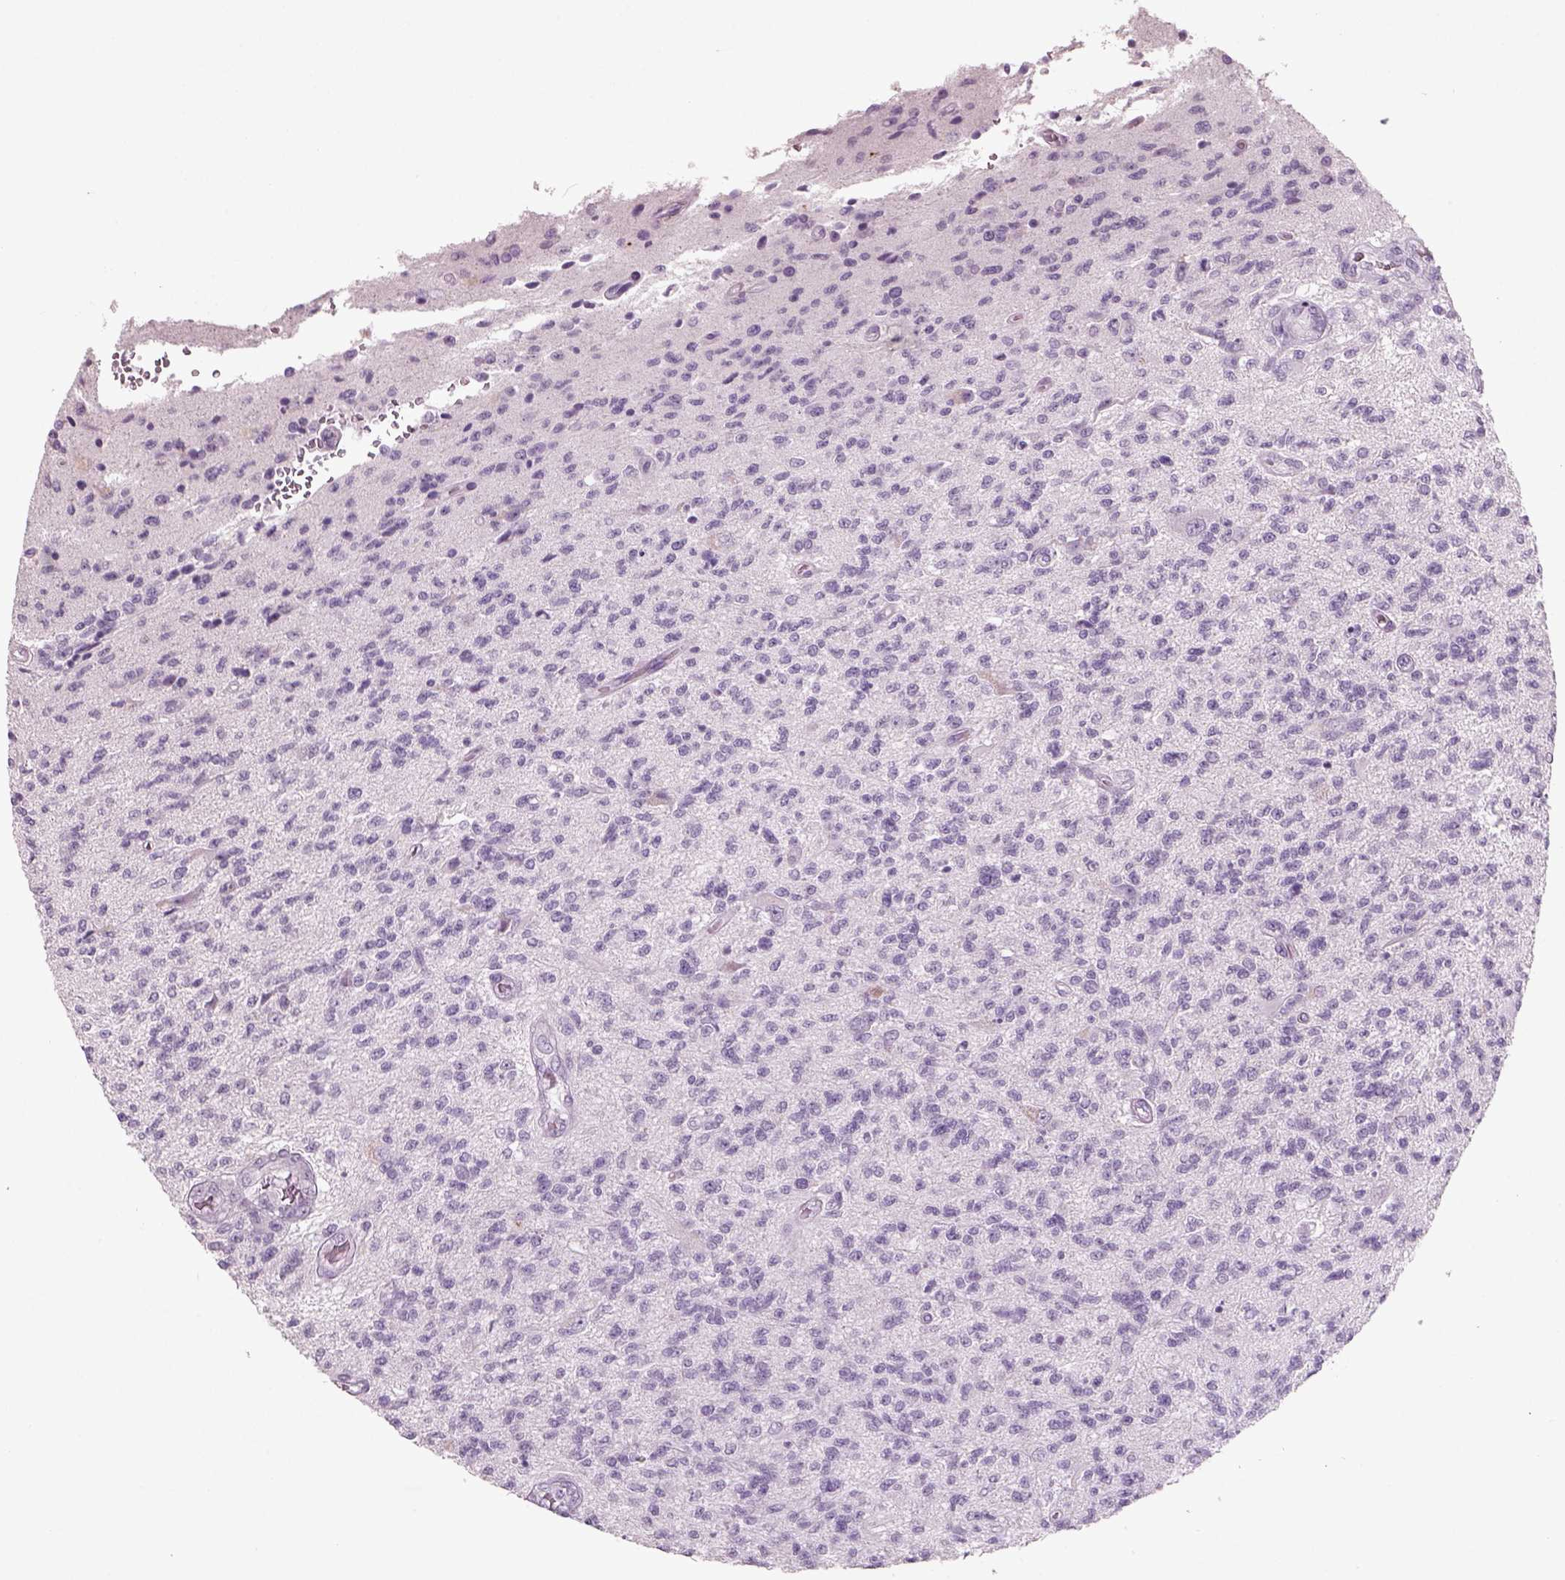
{"staining": {"intensity": "negative", "quantity": "none", "location": "none"}, "tissue": "glioma", "cell_type": "Tumor cells", "image_type": "cancer", "snomed": [{"axis": "morphology", "description": "Glioma, malignant, High grade"}, {"axis": "topography", "description": "Brain"}], "caption": "Glioma was stained to show a protein in brown. There is no significant expression in tumor cells.", "gene": "SLC6A2", "patient": {"sex": "male", "age": 56}}